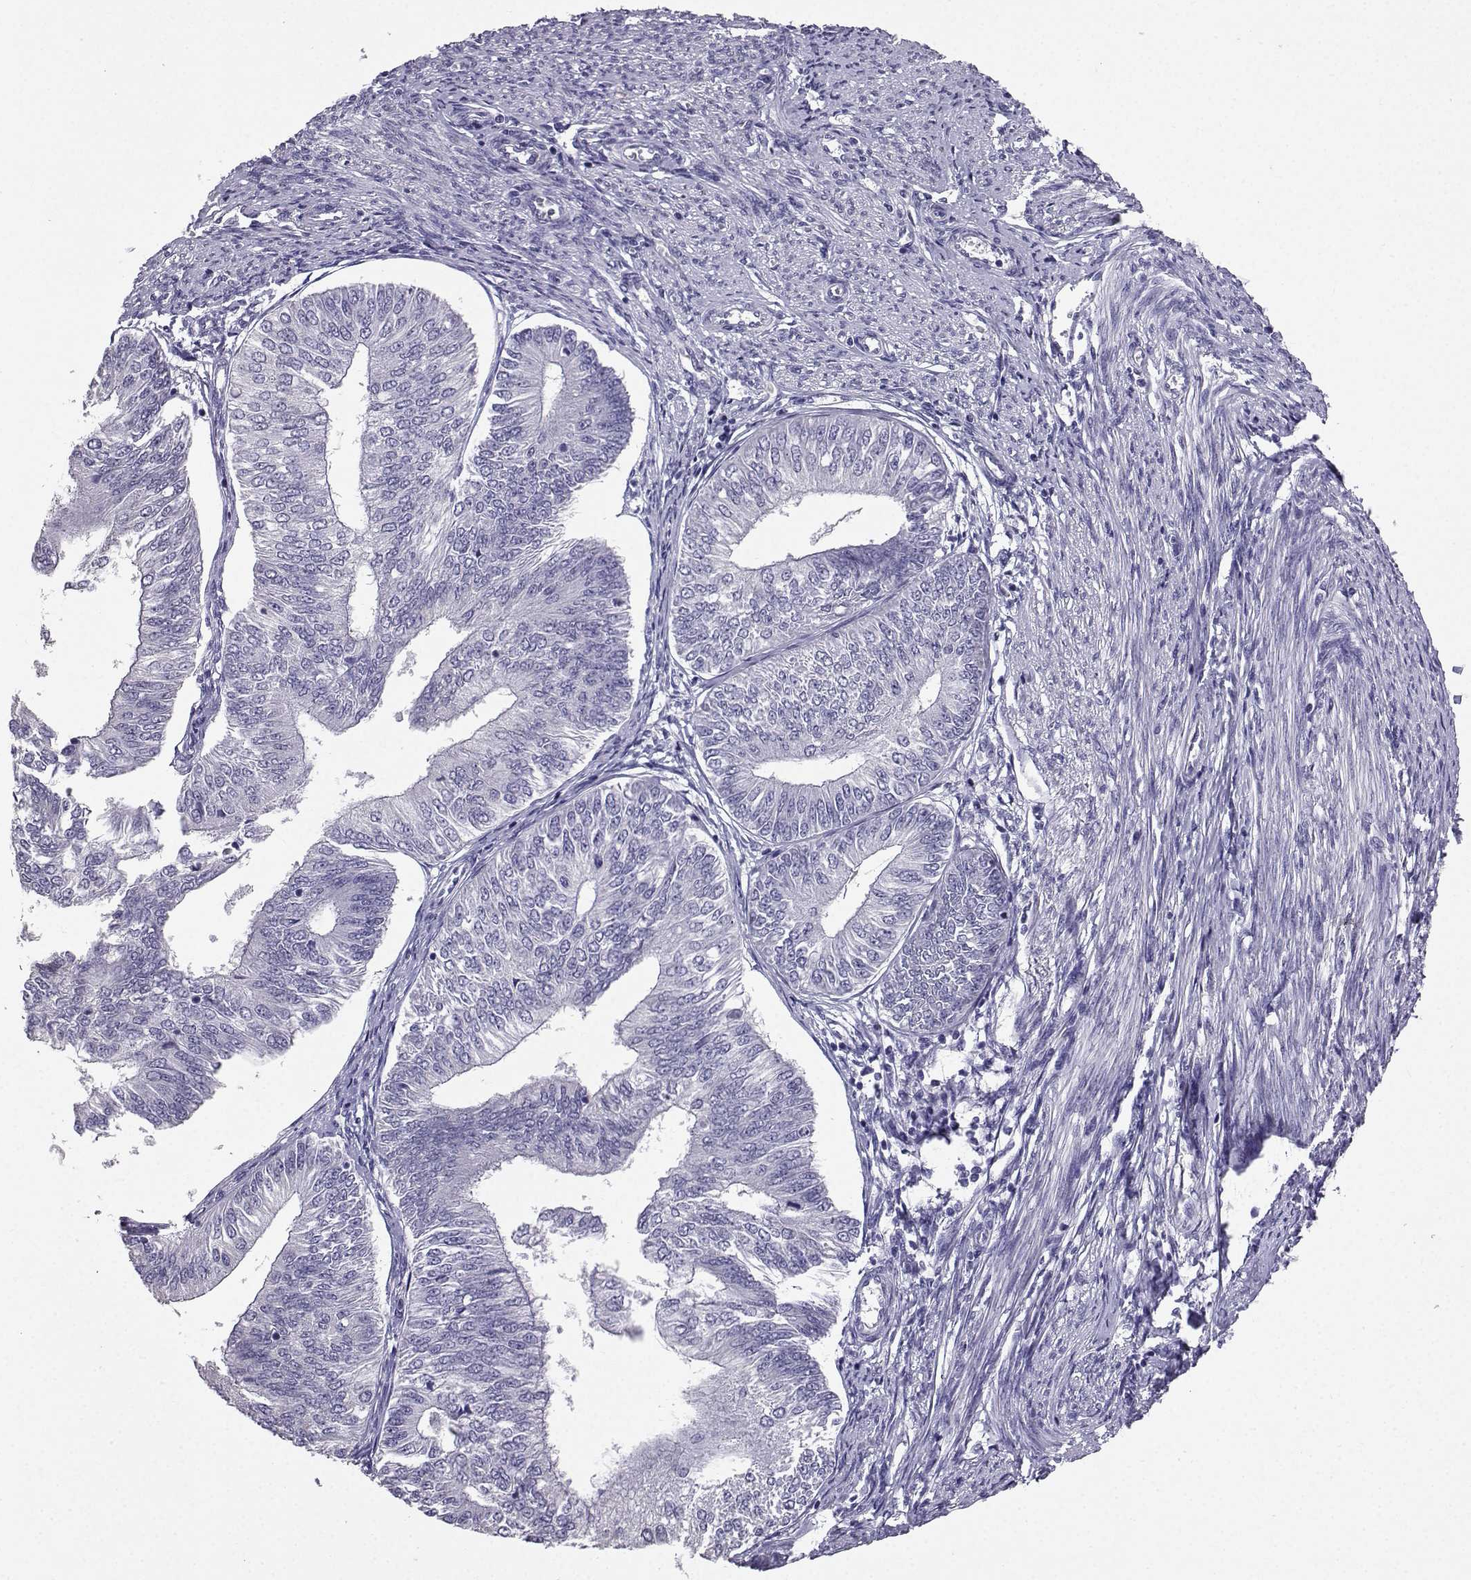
{"staining": {"intensity": "negative", "quantity": "none", "location": "none"}, "tissue": "endometrial cancer", "cell_type": "Tumor cells", "image_type": "cancer", "snomed": [{"axis": "morphology", "description": "Adenocarcinoma, NOS"}, {"axis": "topography", "description": "Endometrium"}], "caption": "The image displays no staining of tumor cells in endometrial adenocarcinoma.", "gene": "SPAG11B", "patient": {"sex": "female", "age": 58}}